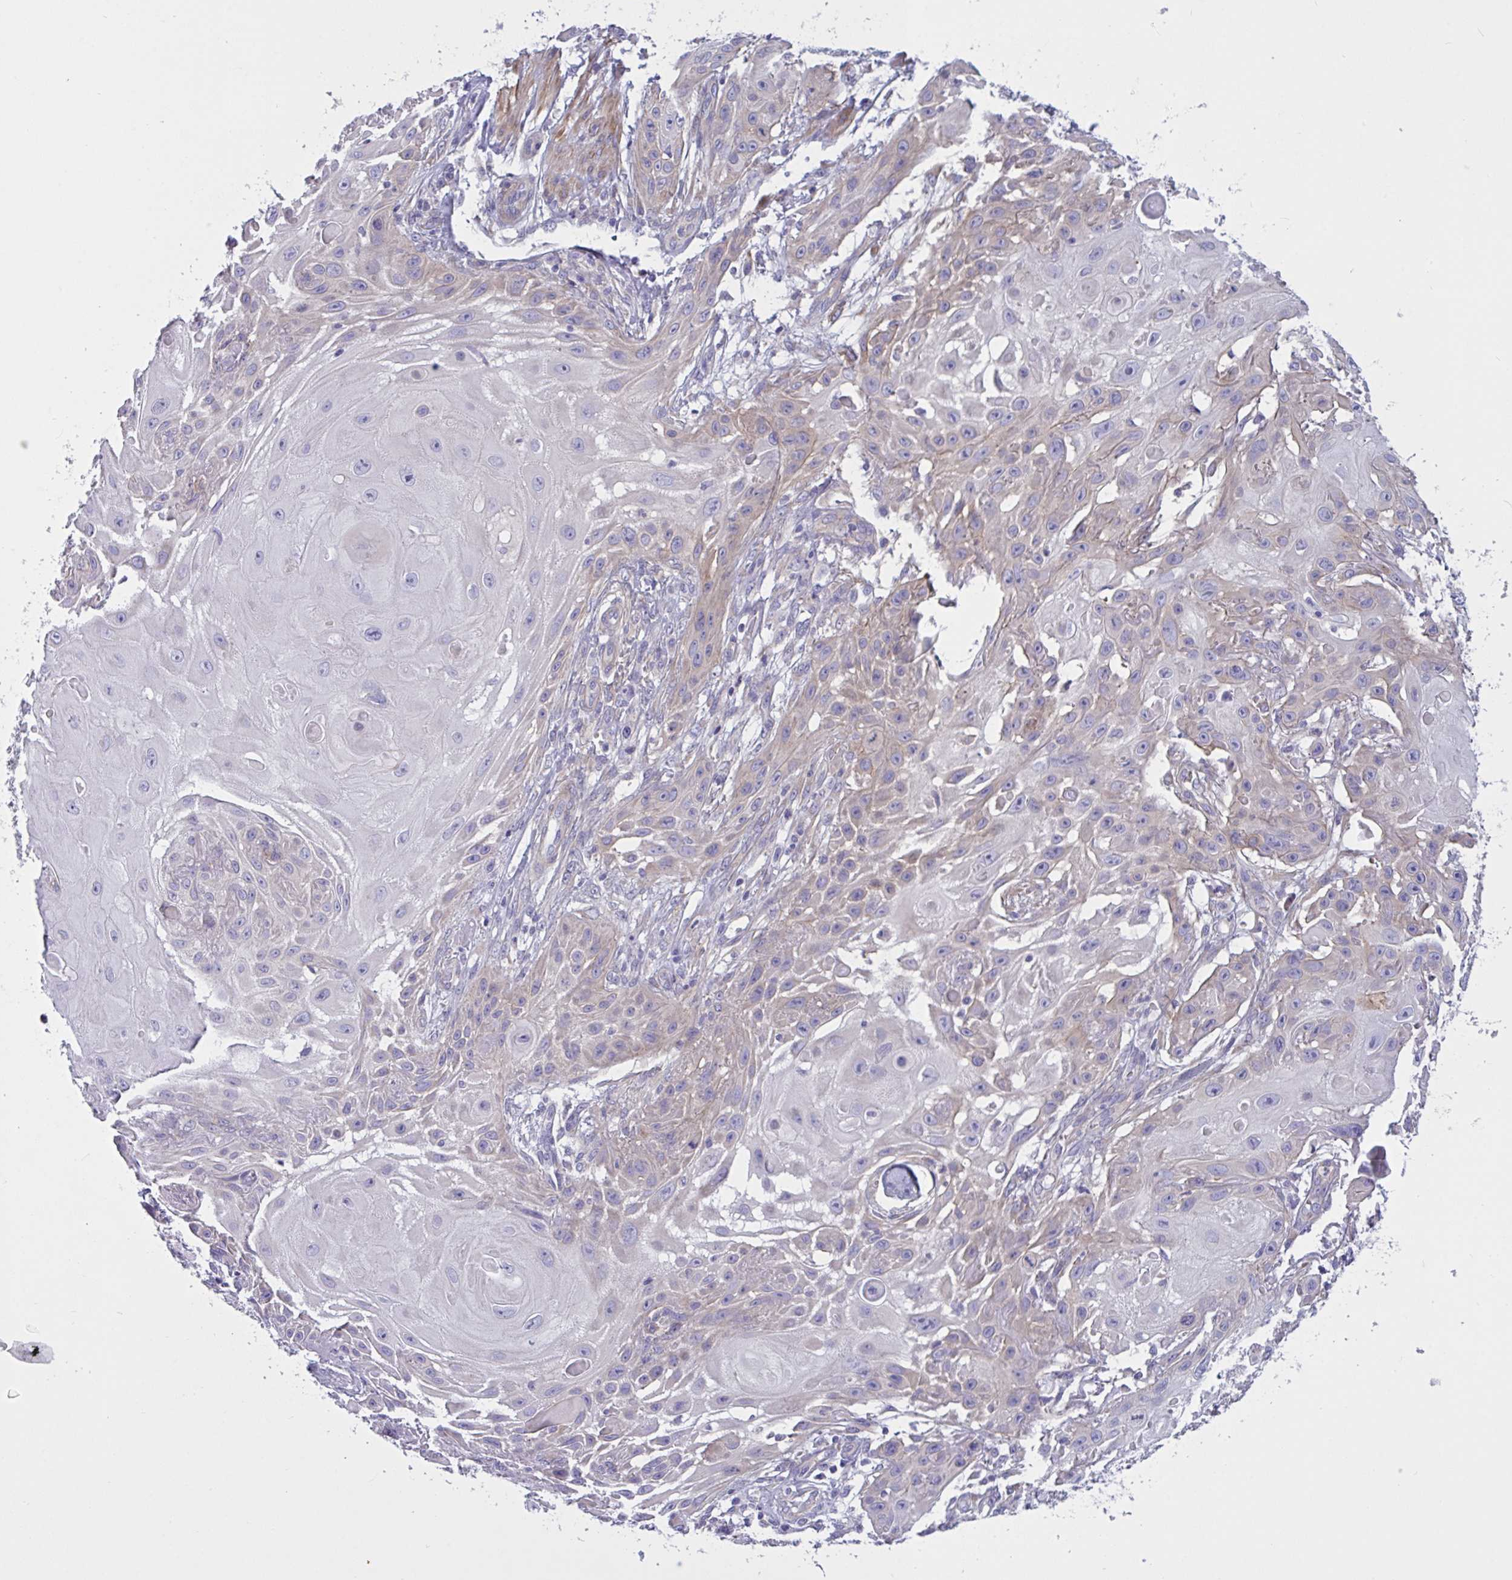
{"staining": {"intensity": "weak", "quantity": "25%-75%", "location": "cytoplasmic/membranous"}, "tissue": "skin cancer", "cell_type": "Tumor cells", "image_type": "cancer", "snomed": [{"axis": "morphology", "description": "Squamous cell carcinoma, NOS"}, {"axis": "topography", "description": "Skin"}], "caption": "Tumor cells demonstrate weak cytoplasmic/membranous expression in about 25%-75% of cells in skin squamous cell carcinoma. Nuclei are stained in blue.", "gene": "OXLD1", "patient": {"sex": "female", "age": 91}}